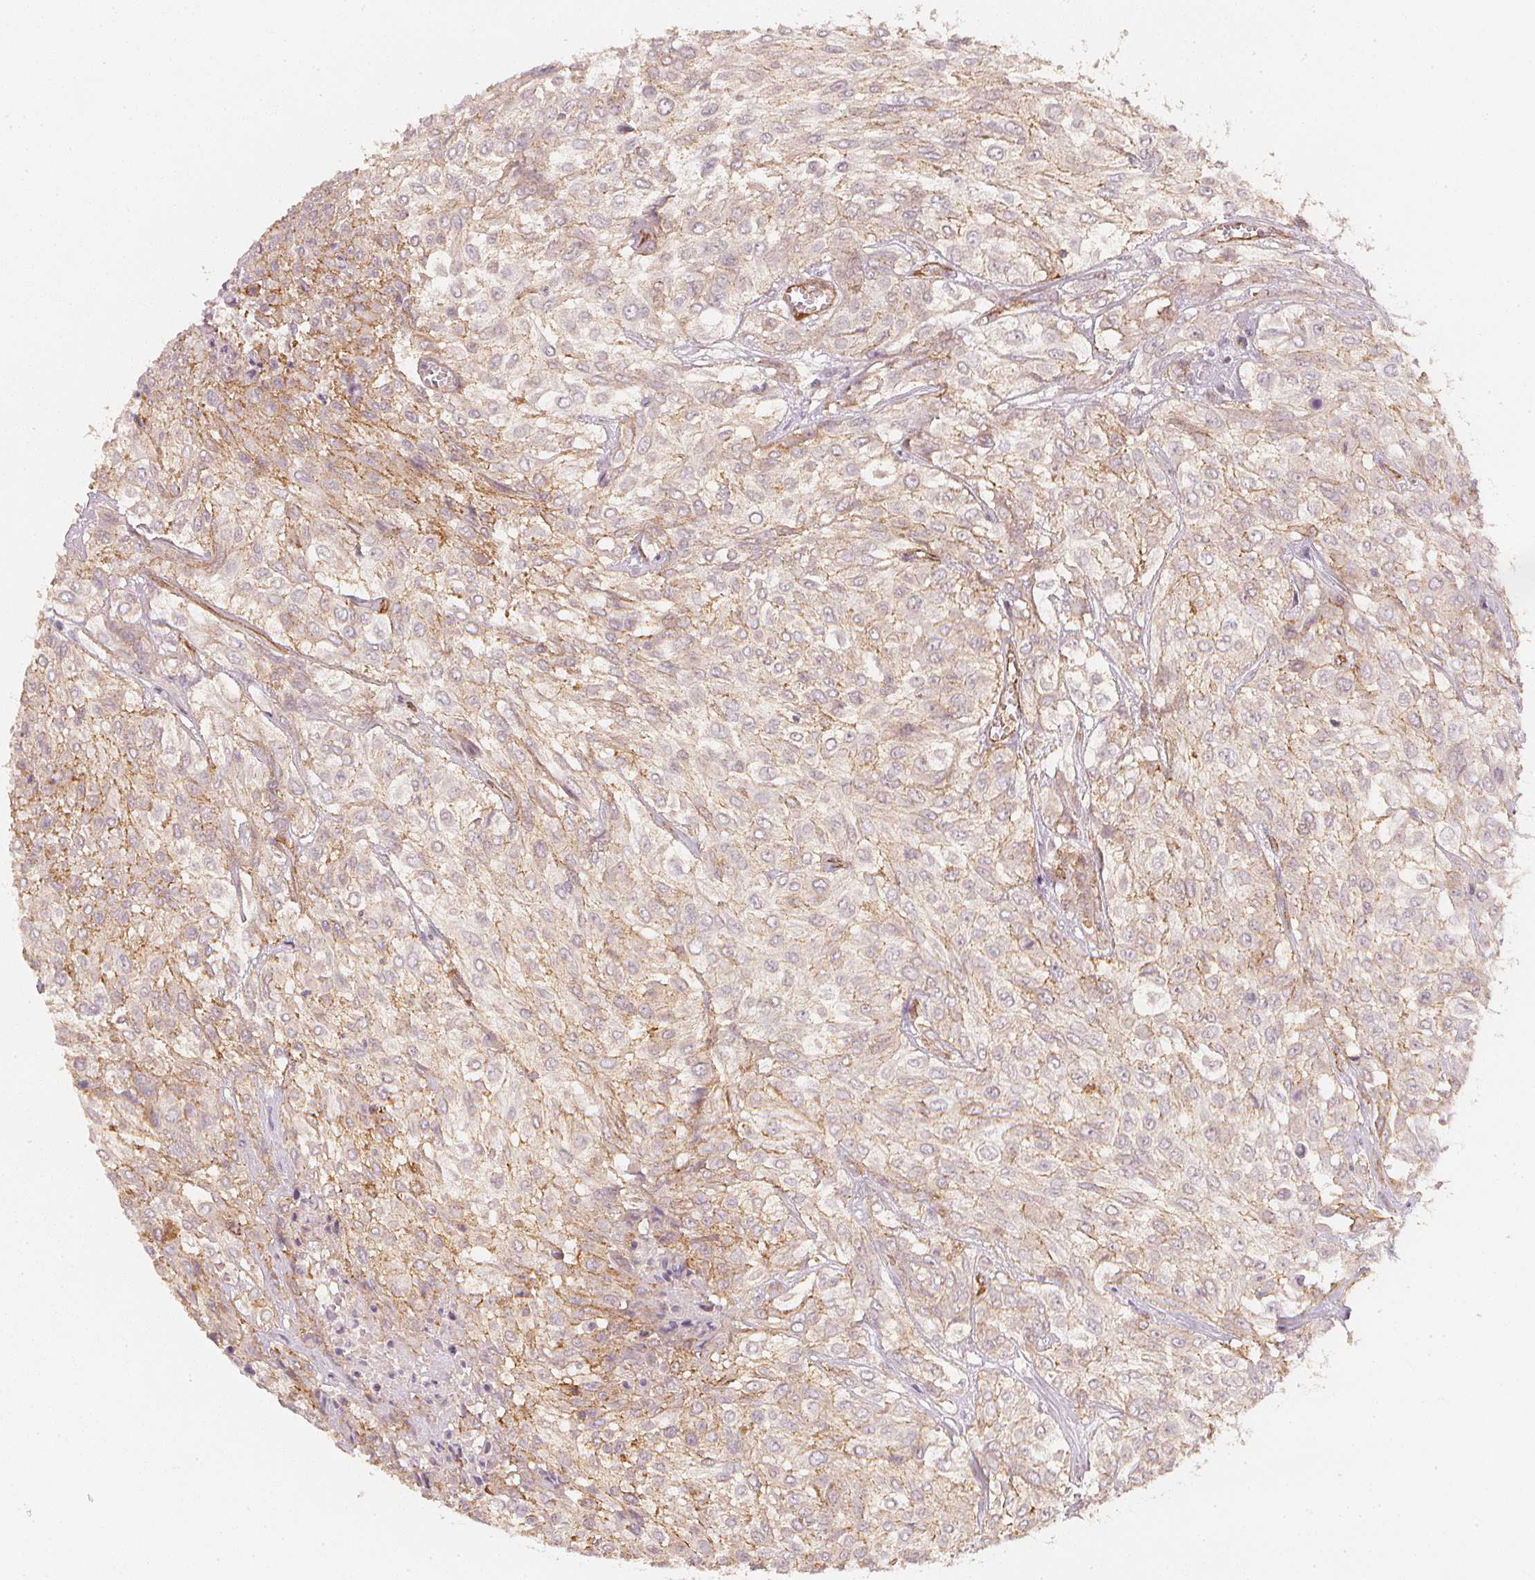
{"staining": {"intensity": "moderate", "quantity": "25%-75%", "location": "cytoplasmic/membranous"}, "tissue": "urothelial cancer", "cell_type": "Tumor cells", "image_type": "cancer", "snomed": [{"axis": "morphology", "description": "Urothelial carcinoma, High grade"}, {"axis": "topography", "description": "Urinary bladder"}], "caption": "DAB immunohistochemical staining of high-grade urothelial carcinoma shows moderate cytoplasmic/membranous protein staining in approximately 25%-75% of tumor cells.", "gene": "CIB1", "patient": {"sex": "male", "age": 57}}